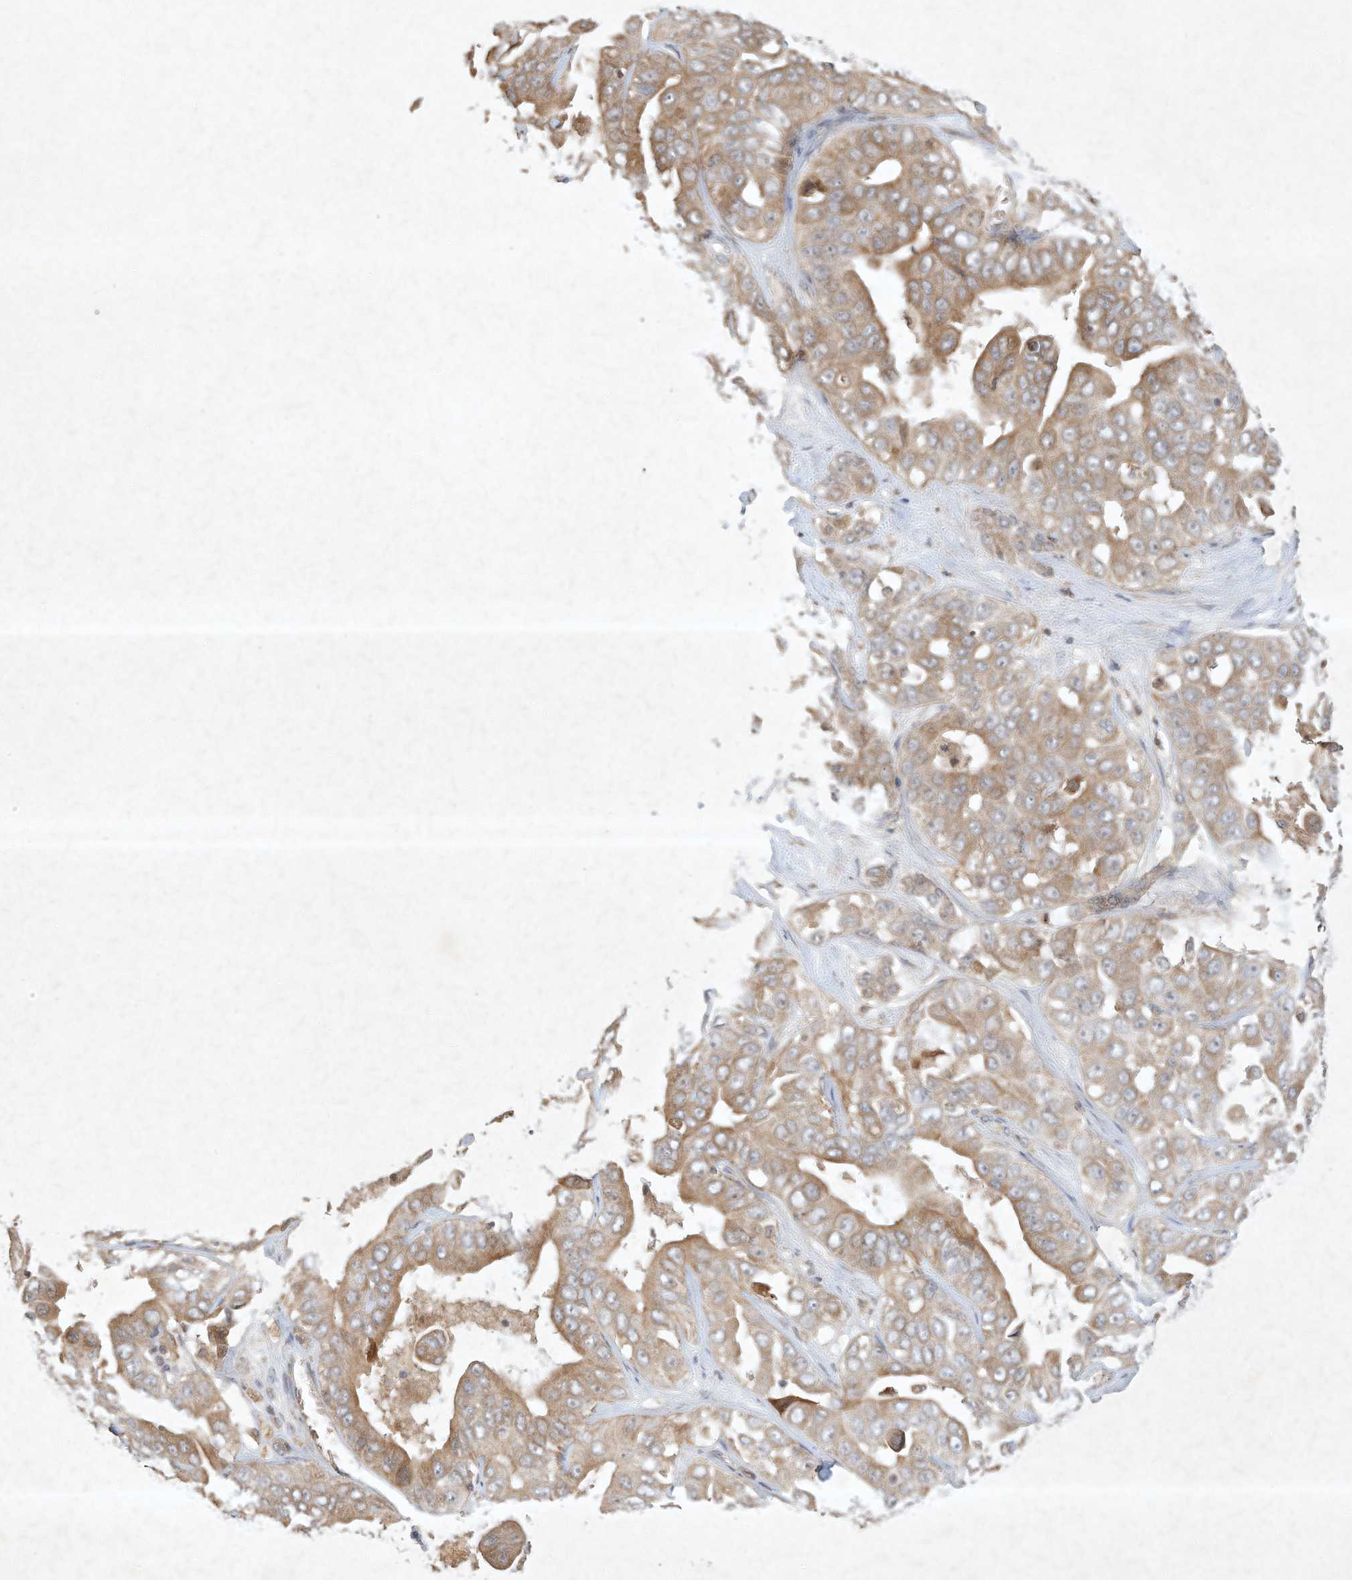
{"staining": {"intensity": "moderate", "quantity": ">75%", "location": "cytoplasmic/membranous"}, "tissue": "liver cancer", "cell_type": "Tumor cells", "image_type": "cancer", "snomed": [{"axis": "morphology", "description": "Cholangiocarcinoma"}, {"axis": "topography", "description": "Liver"}], "caption": "The photomicrograph exhibits a brown stain indicating the presence of a protein in the cytoplasmic/membranous of tumor cells in cholangiocarcinoma (liver).", "gene": "BTRC", "patient": {"sex": "female", "age": 52}}